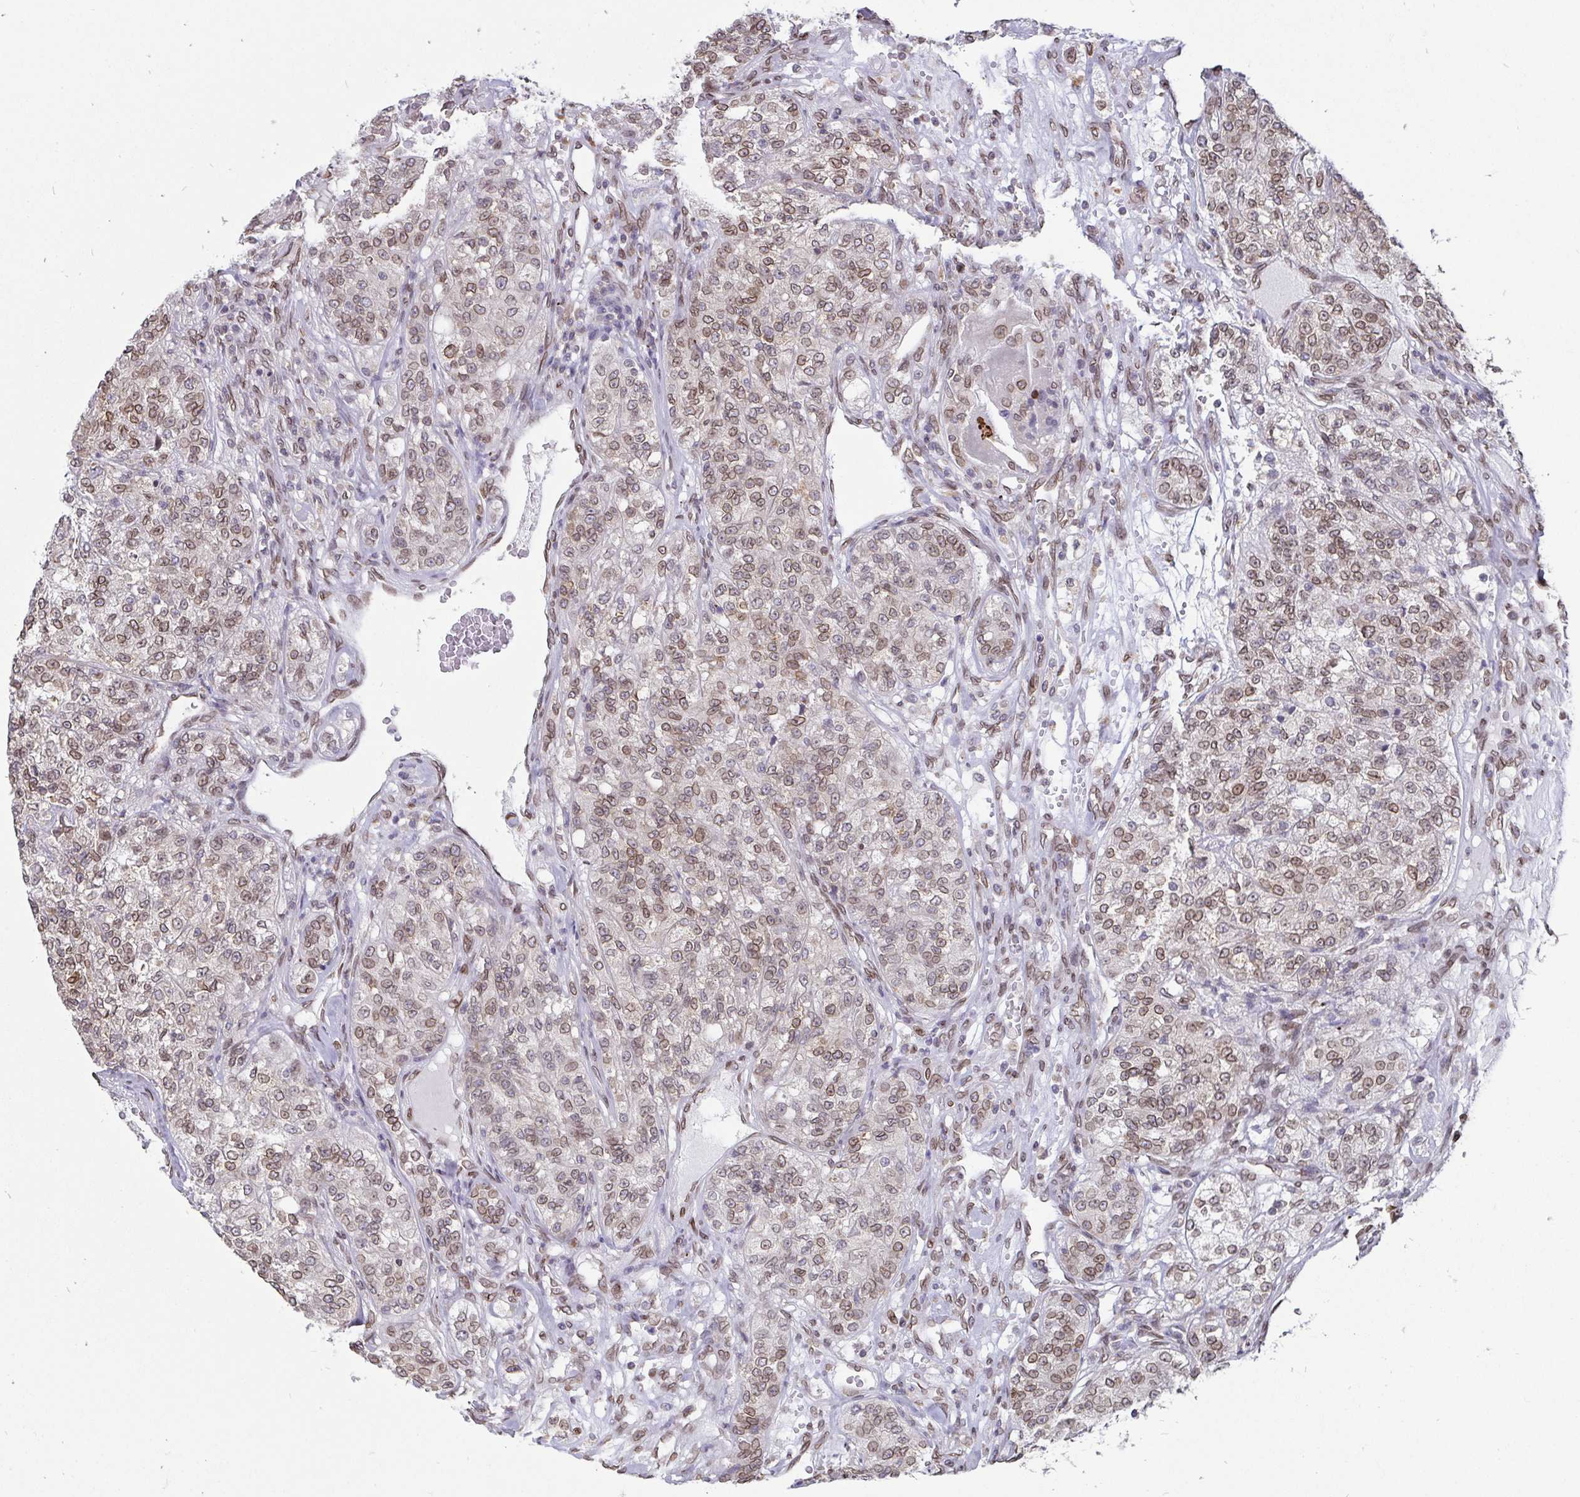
{"staining": {"intensity": "weak", "quantity": ">75%", "location": "cytoplasmic/membranous,nuclear"}, "tissue": "renal cancer", "cell_type": "Tumor cells", "image_type": "cancer", "snomed": [{"axis": "morphology", "description": "Adenocarcinoma, NOS"}, {"axis": "topography", "description": "Kidney"}], "caption": "Renal cancer stained with a protein marker exhibits weak staining in tumor cells.", "gene": "EMD", "patient": {"sex": "female", "age": 63}}